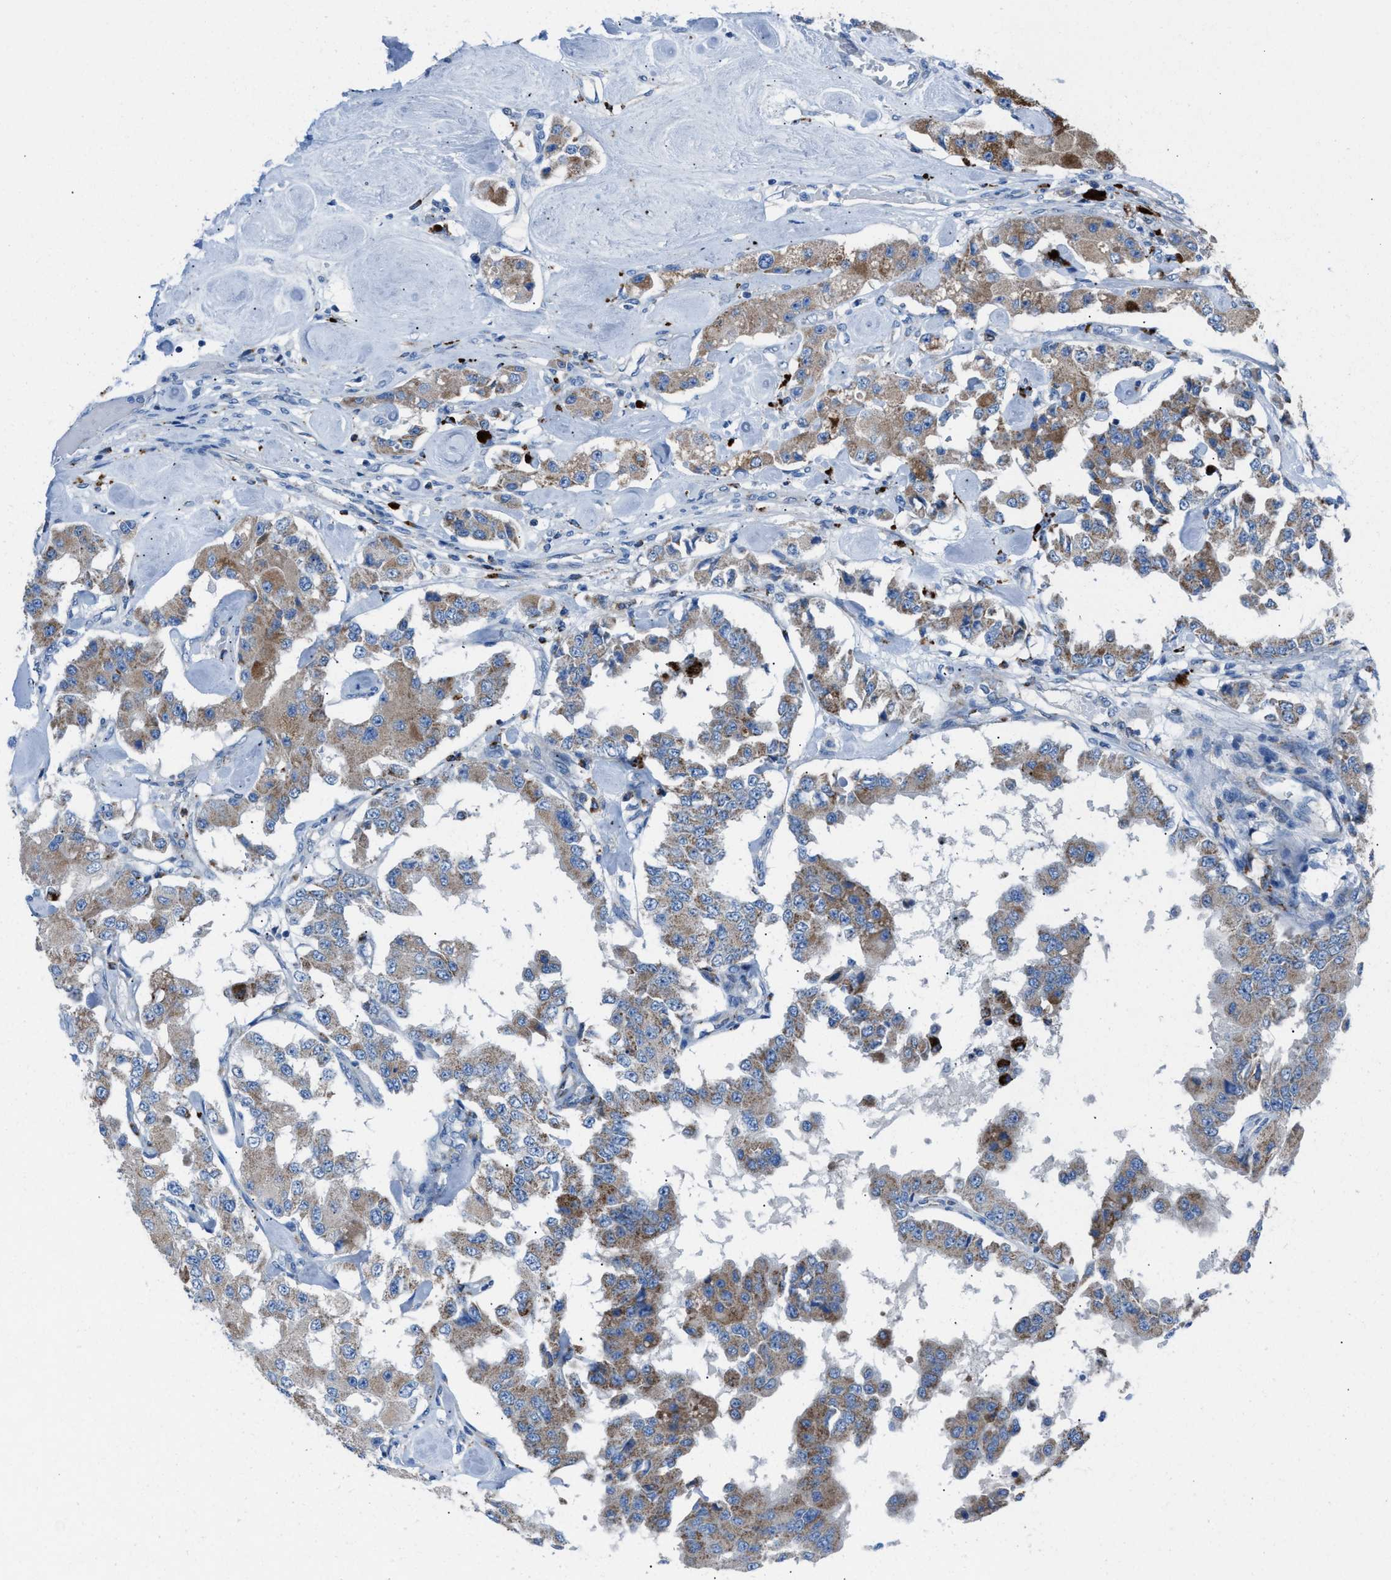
{"staining": {"intensity": "moderate", "quantity": ">75%", "location": "cytoplasmic/membranous"}, "tissue": "carcinoid", "cell_type": "Tumor cells", "image_type": "cancer", "snomed": [{"axis": "morphology", "description": "Carcinoid, malignant, NOS"}, {"axis": "topography", "description": "Pancreas"}], "caption": "DAB immunohistochemical staining of carcinoid (malignant) displays moderate cytoplasmic/membranous protein expression in about >75% of tumor cells.", "gene": "CD1B", "patient": {"sex": "male", "age": 41}}